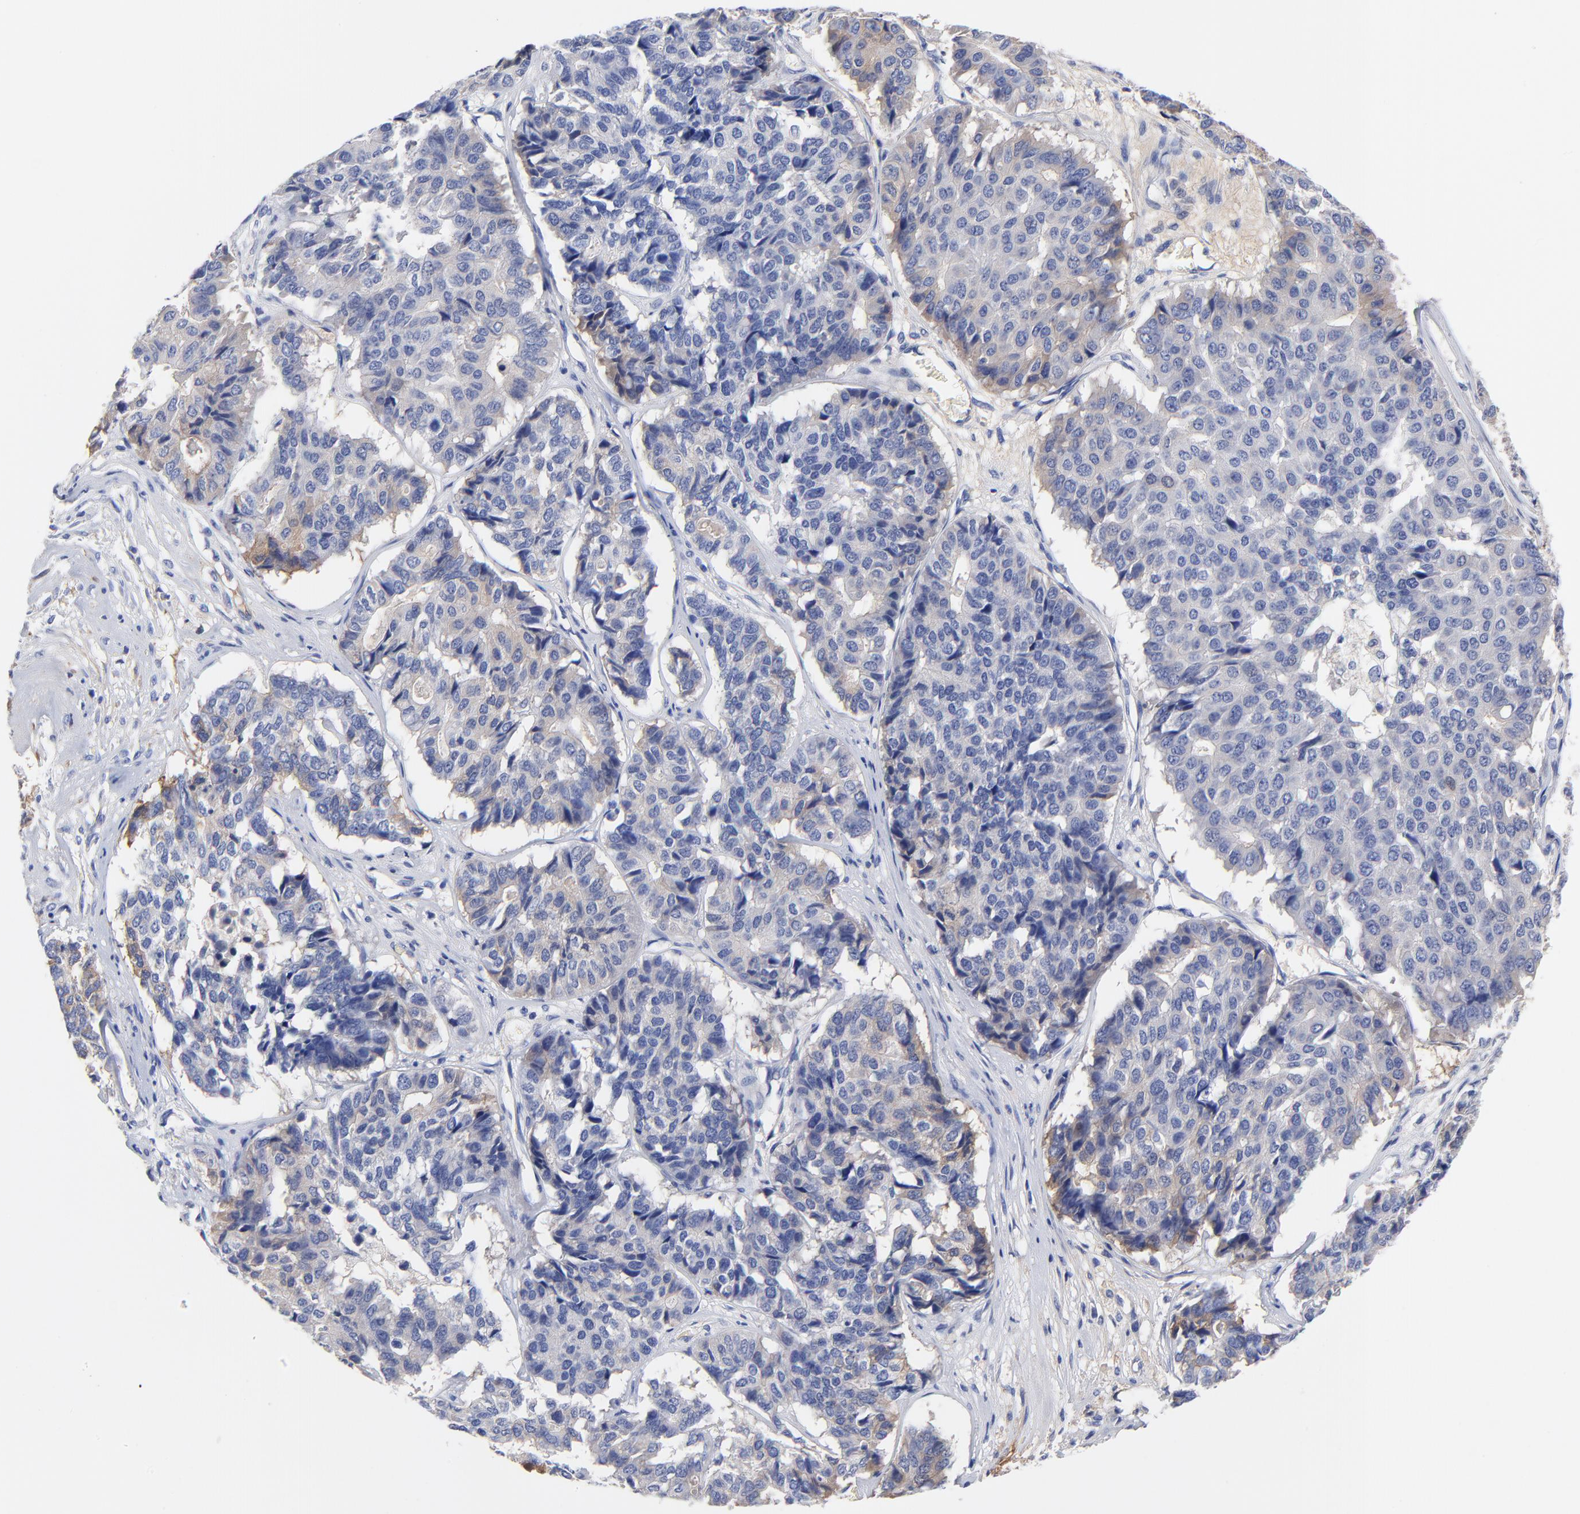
{"staining": {"intensity": "weak", "quantity": "<25%", "location": "cytoplasmic/membranous"}, "tissue": "pancreatic cancer", "cell_type": "Tumor cells", "image_type": "cancer", "snomed": [{"axis": "morphology", "description": "Adenocarcinoma, NOS"}, {"axis": "topography", "description": "Pancreas"}], "caption": "Tumor cells show no significant expression in pancreatic adenocarcinoma.", "gene": "IGLV3-10", "patient": {"sex": "male", "age": 50}}